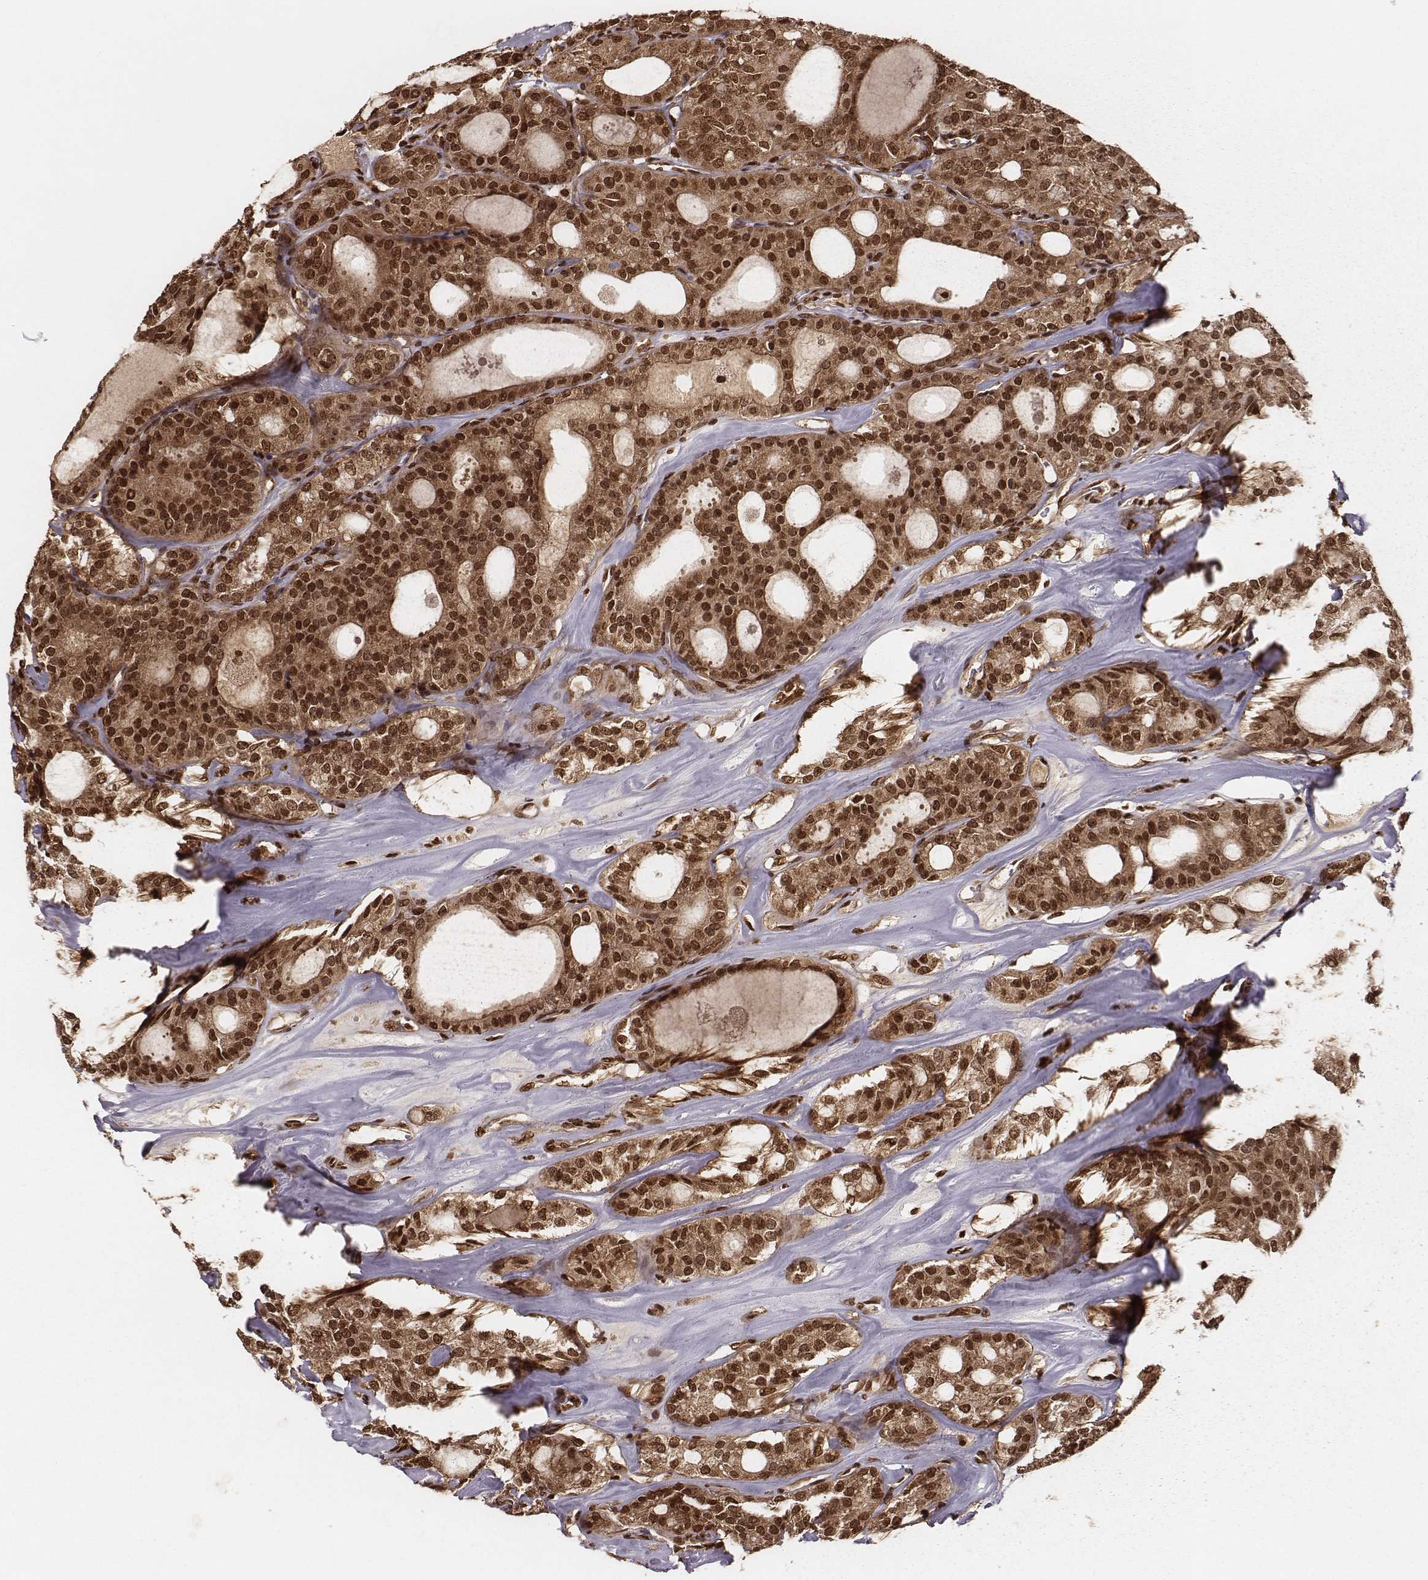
{"staining": {"intensity": "strong", "quantity": ">75%", "location": "cytoplasmic/membranous,nuclear"}, "tissue": "thyroid cancer", "cell_type": "Tumor cells", "image_type": "cancer", "snomed": [{"axis": "morphology", "description": "Follicular adenoma carcinoma, NOS"}, {"axis": "topography", "description": "Thyroid gland"}], "caption": "Brown immunohistochemical staining in human thyroid cancer (follicular adenoma carcinoma) displays strong cytoplasmic/membranous and nuclear staining in approximately >75% of tumor cells.", "gene": "NFX1", "patient": {"sex": "male", "age": 75}}